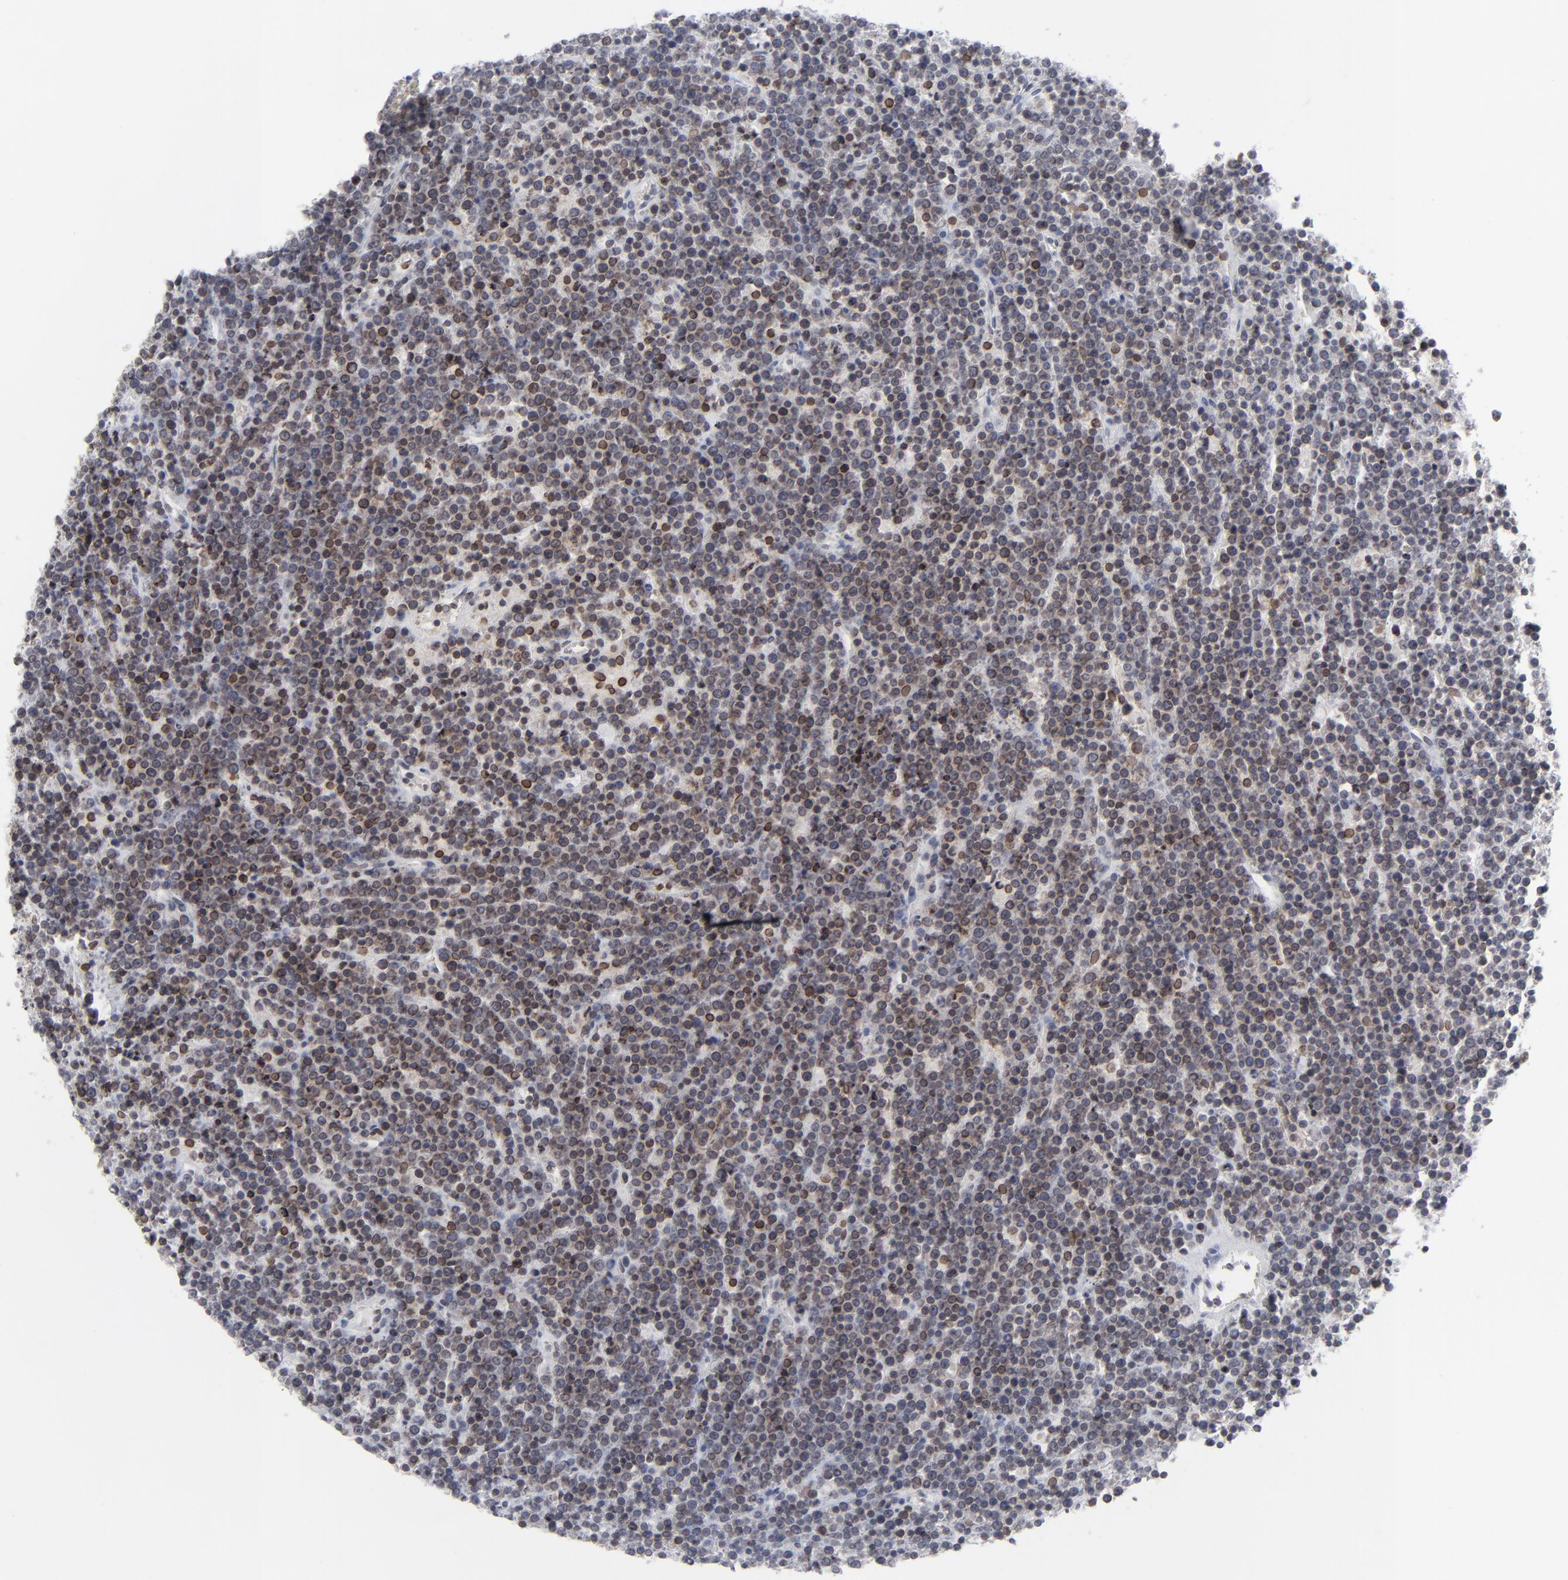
{"staining": {"intensity": "moderate", "quantity": ">75%", "location": "cytoplasmic/membranous"}, "tissue": "lymphoma", "cell_type": "Tumor cells", "image_type": "cancer", "snomed": [{"axis": "morphology", "description": "Malignant lymphoma, non-Hodgkin's type, High grade"}, {"axis": "topography", "description": "Ovary"}], "caption": "Malignant lymphoma, non-Hodgkin's type (high-grade) tissue reveals moderate cytoplasmic/membranous staining in about >75% of tumor cells, visualized by immunohistochemistry. The staining was performed using DAB (3,3'-diaminobenzidine), with brown indicating positive protein expression. Nuclei are stained blue with hematoxylin.", "gene": "NUP88", "patient": {"sex": "female", "age": 56}}